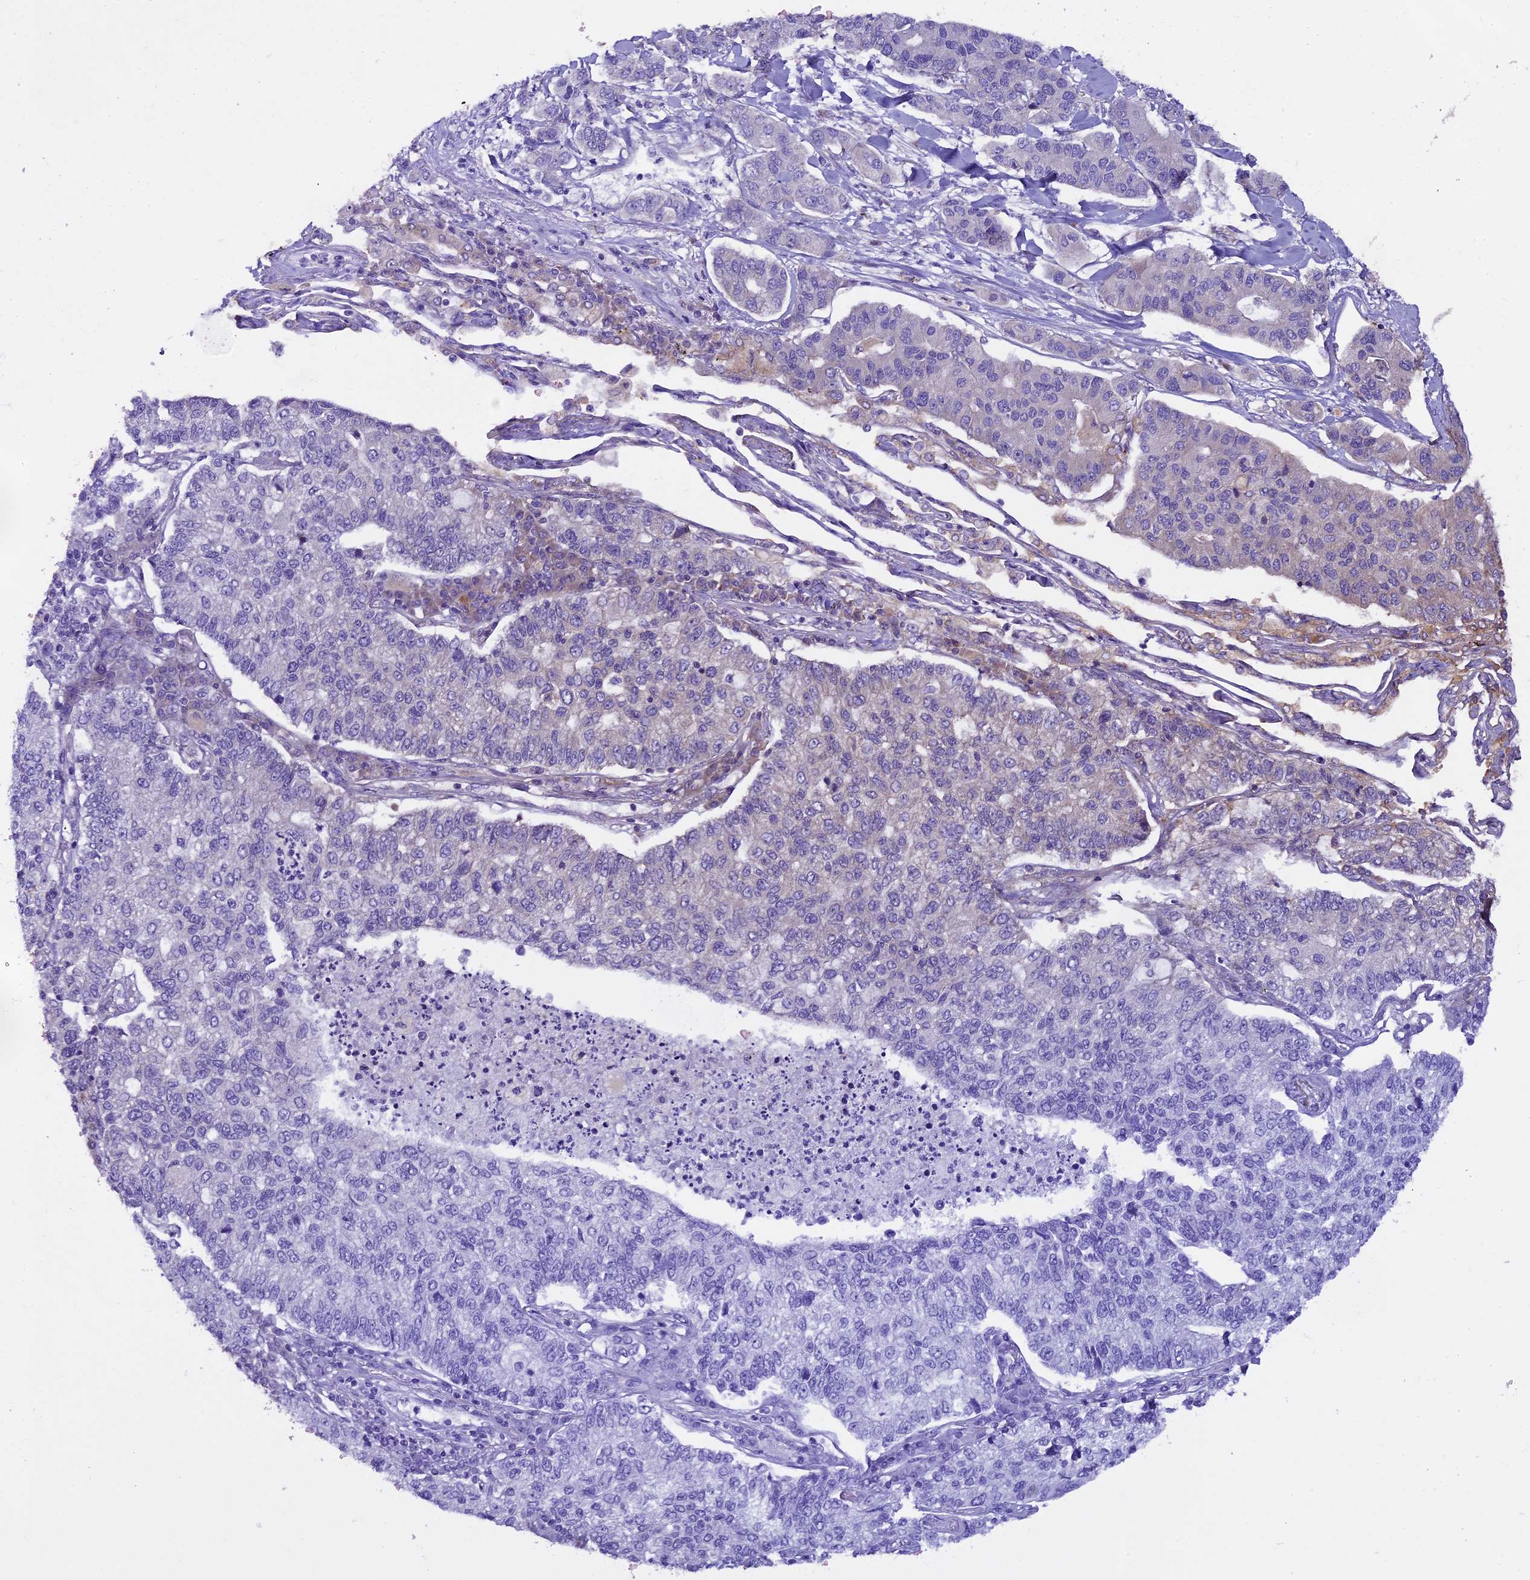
{"staining": {"intensity": "negative", "quantity": "none", "location": "none"}, "tissue": "lung cancer", "cell_type": "Tumor cells", "image_type": "cancer", "snomed": [{"axis": "morphology", "description": "Adenocarcinoma, NOS"}, {"axis": "topography", "description": "Lung"}], "caption": "This micrograph is of lung cancer (adenocarcinoma) stained with IHC to label a protein in brown with the nuclei are counter-stained blue. There is no expression in tumor cells.", "gene": "SPIRE1", "patient": {"sex": "male", "age": 49}}